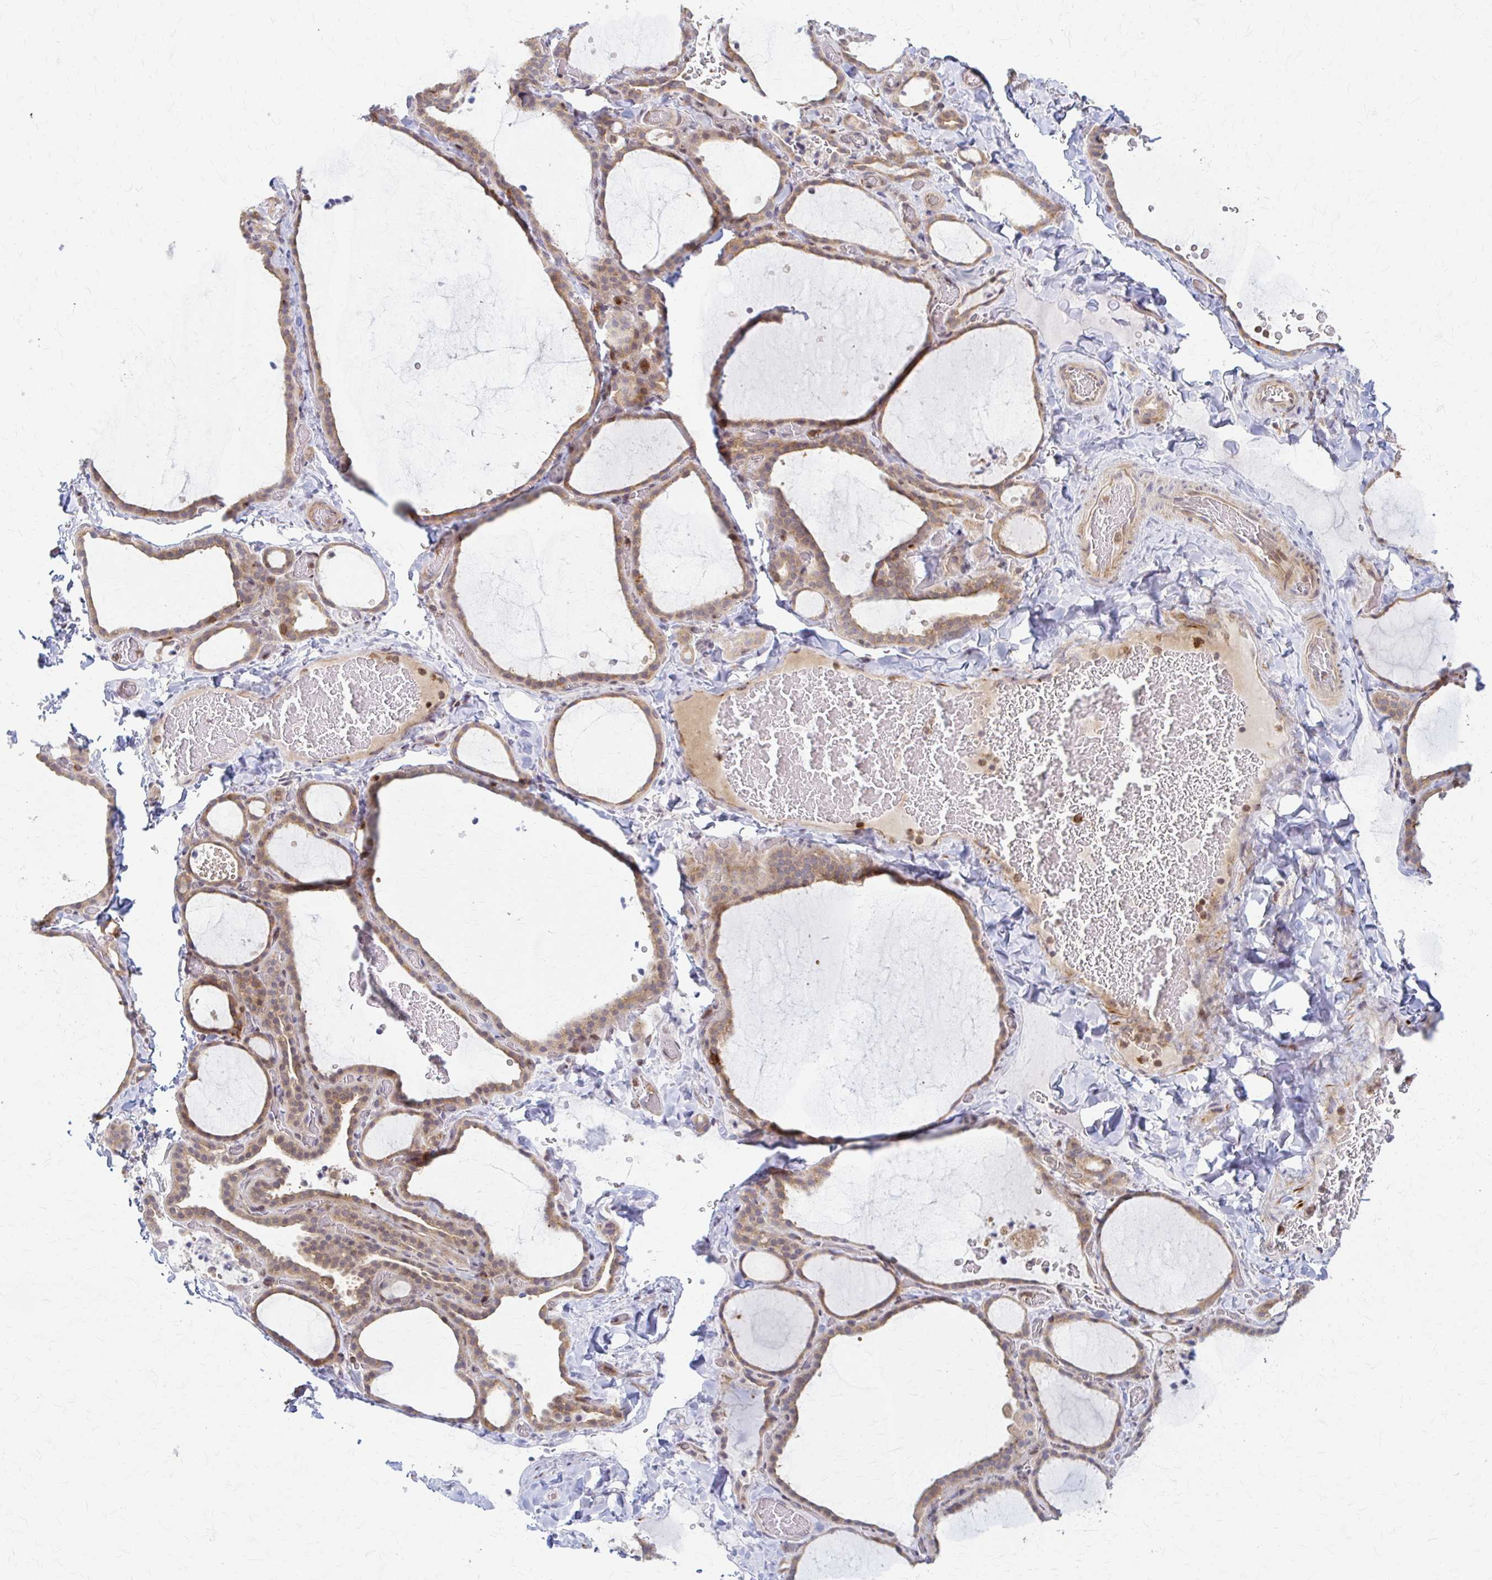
{"staining": {"intensity": "weak", "quantity": "25%-75%", "location": "cytoplasmic/membranous"}, "tissue": "thyroid gland", "cell_type": "Glandular cells", "image_type": "normal", "snomed": [{"axis": "morphology", "description": "Normal tissue, NOS"}, {"axis": "topography", "description": "Thyroid gland"}], "caption": "This histopathology image reveals immunohistochemistry (IHC) staining of normal thyroid gland, with low weak cytoplasmic/membranous expression in about 25%-75% of glandular cells.", "gene": "ARHGAP35", "patient": {"sex": "female", "age": 22}}